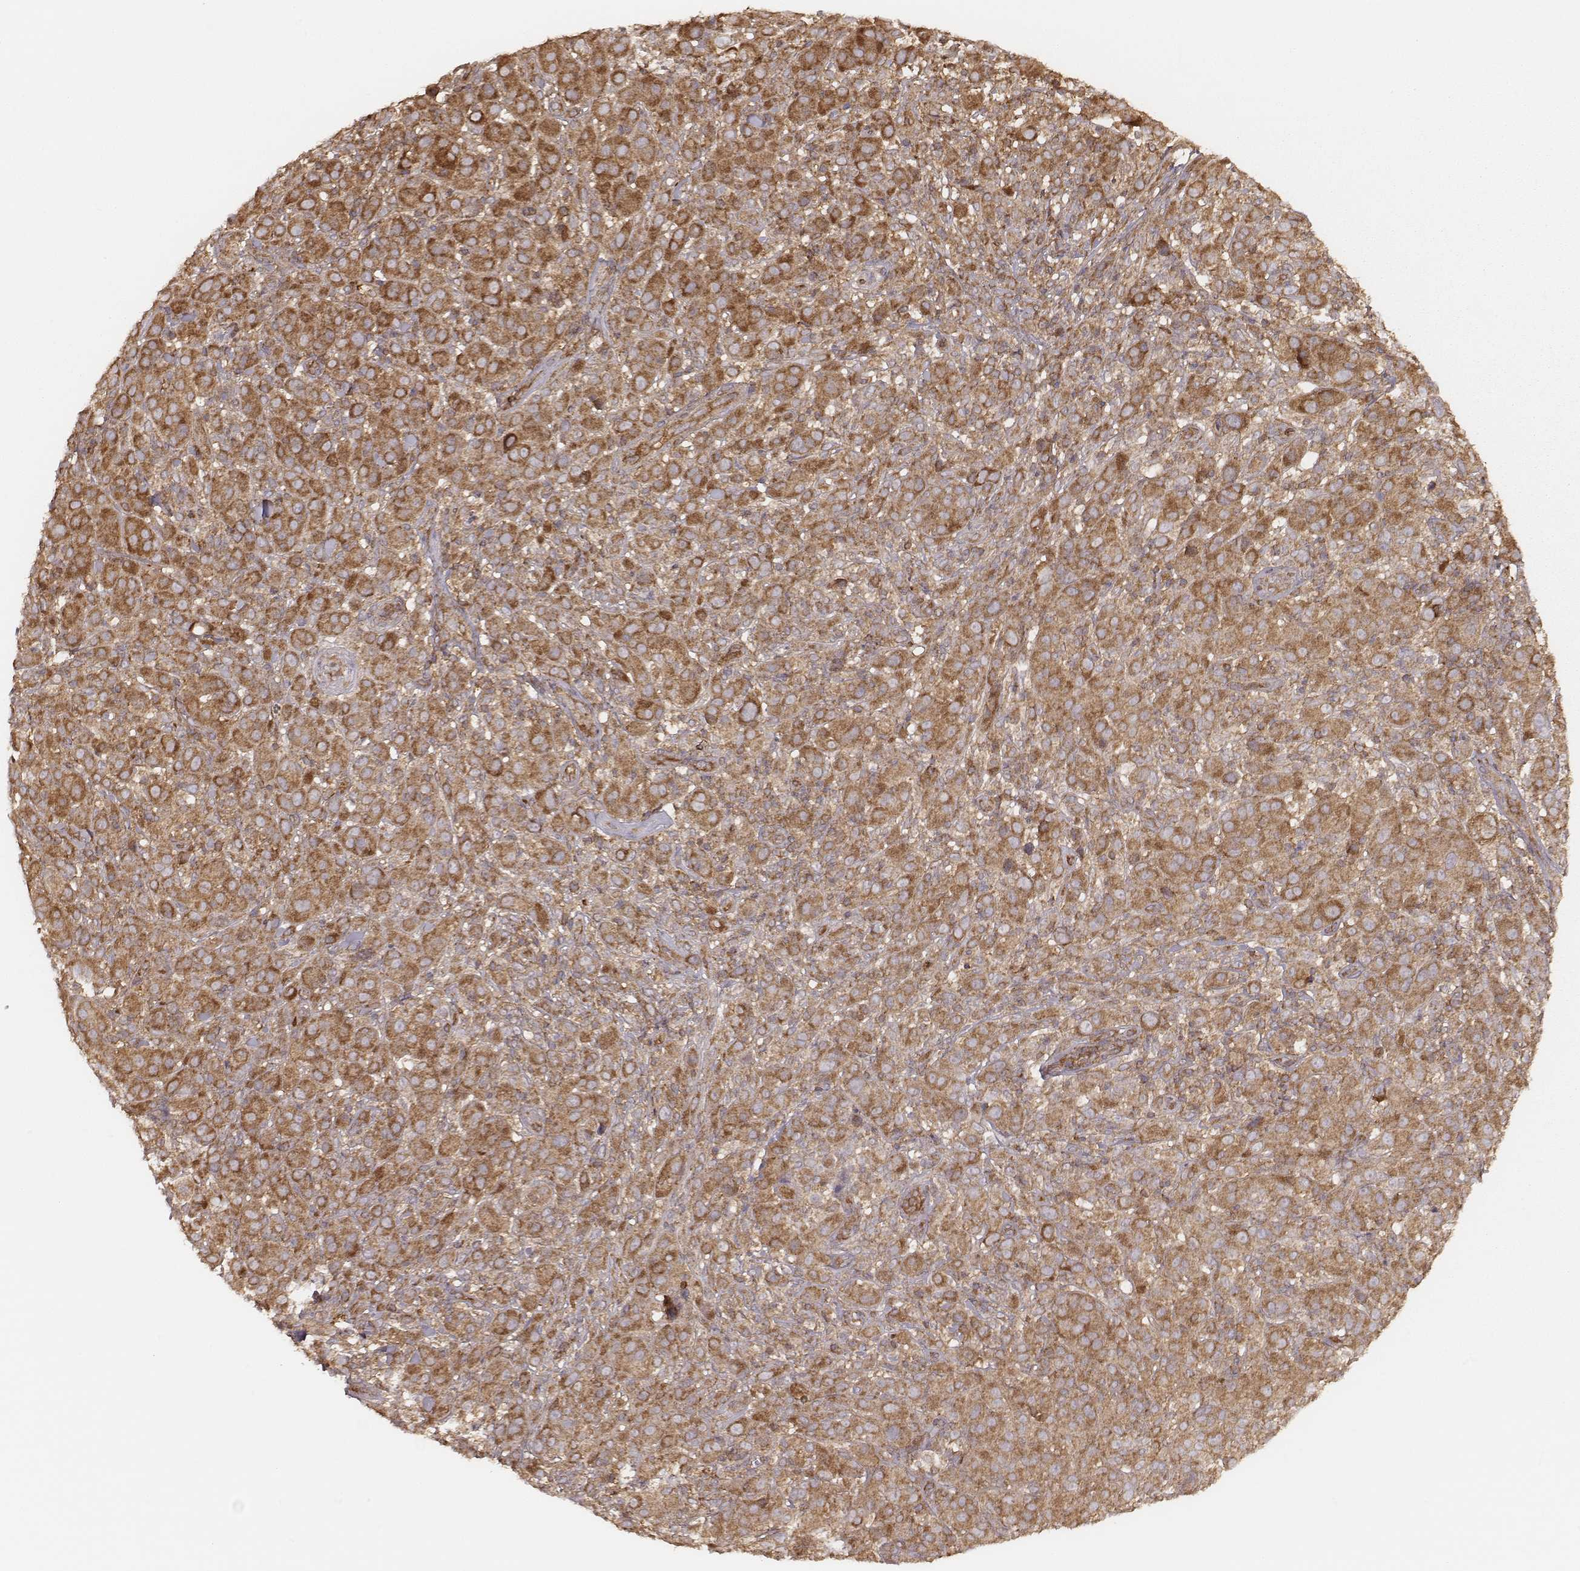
{"staining": {"intensity": "strong", "quantity": ">75%", "location": "cytoplasmic/membranous"}, "tissue": "melanoma", "cell_type": "Tumor cells", "image_type": "cancer", "snomed": [{"axis": "morphology", "description": "Malignant melanoma, NOS"}, {"axis": "topography", "description": "Skin"}], "caption": "Brown immunohistochemical staining in melanoma shows strong cytoplasmic/membranous expression in about >75% of tumor cells.", "gene": "CARS1", "patient": {"sex": "female", "age": 87}}